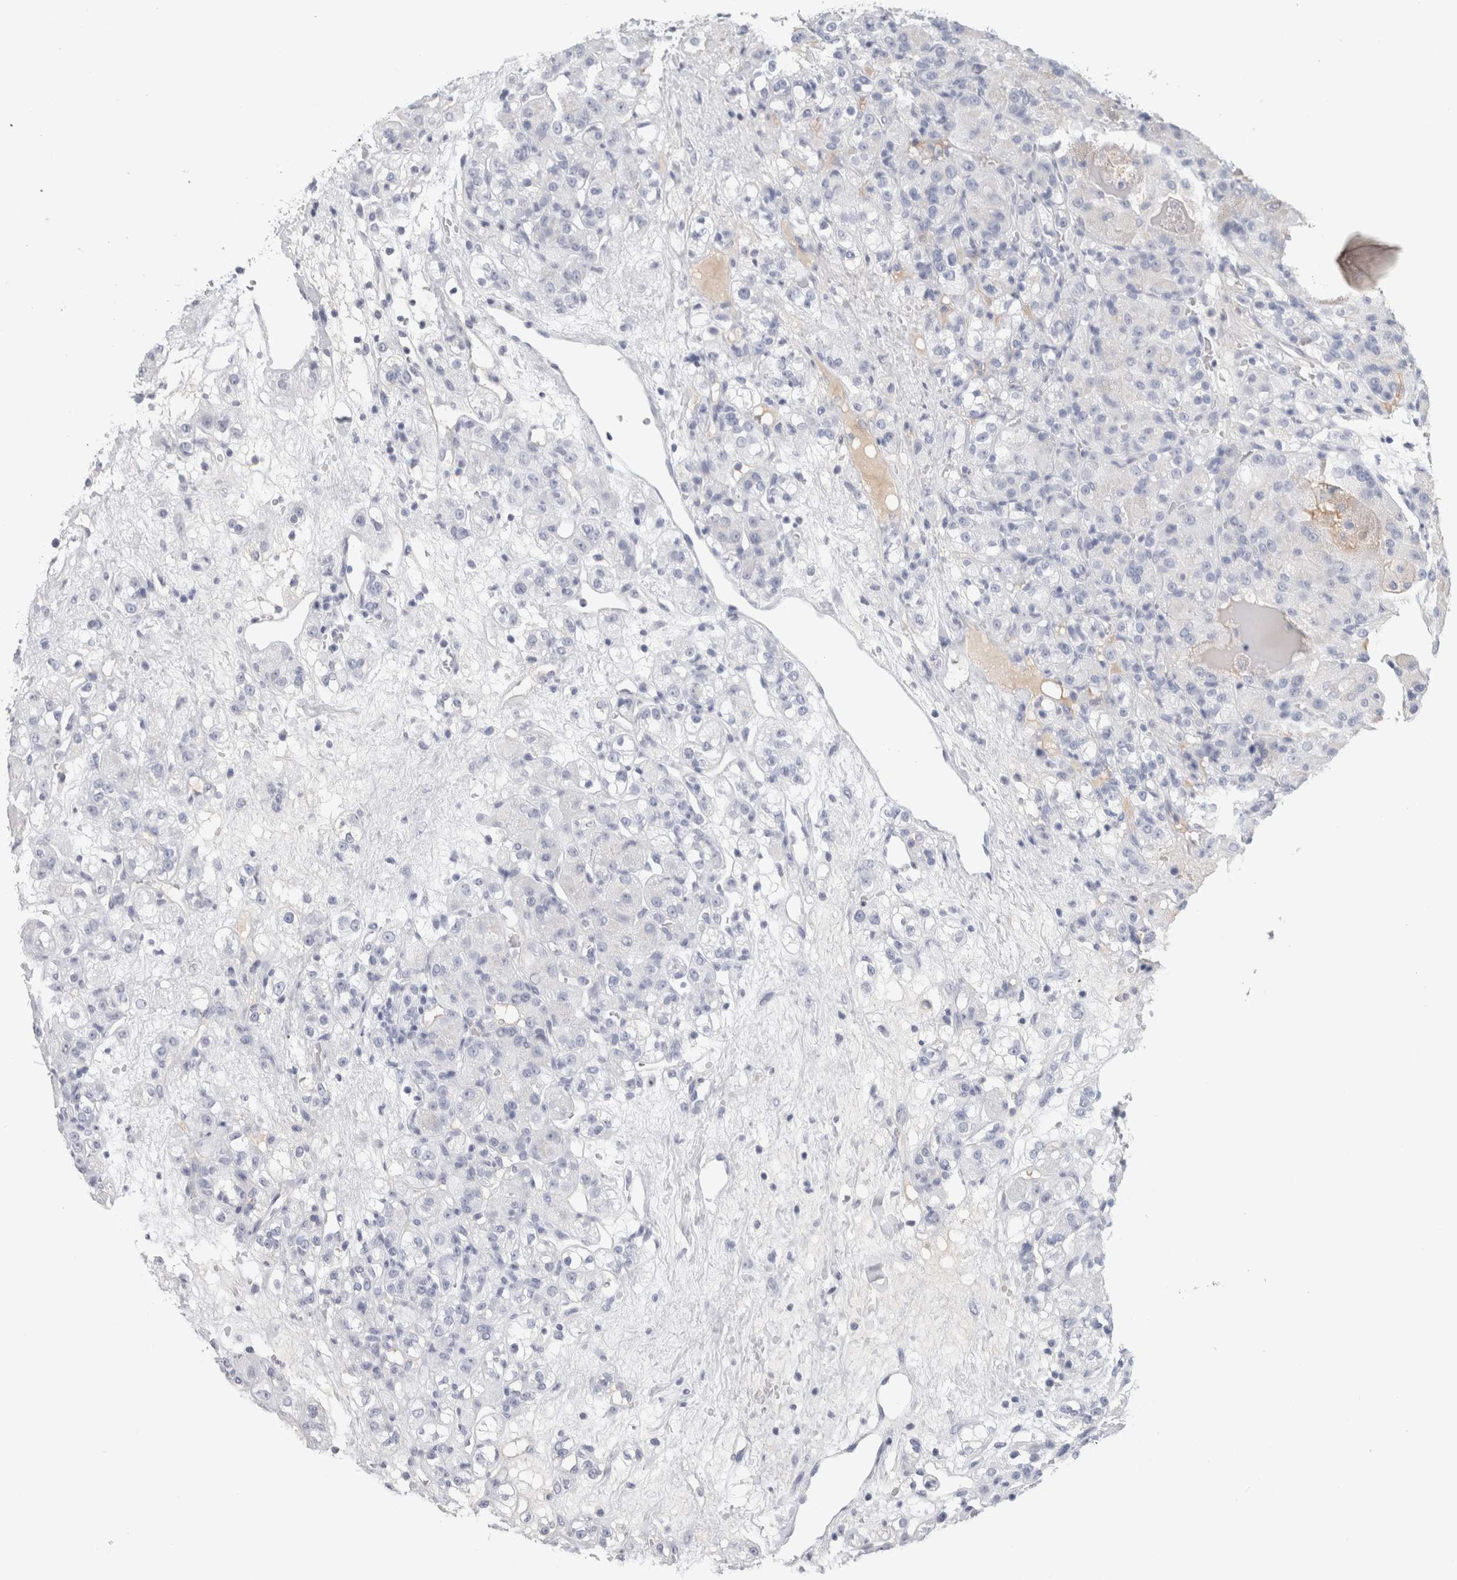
{"staining": {"intensity": "negative", "quantity": "none", "location": "none"}, "tissue": "renal cancer", "cell_type": "Tumor cells", "image_type": "cancer", "snomed": [{"axis": "morphology", "description": "Normal tissue, NOS"}, {"axis": "morphology", "description": "Adenocarcinoma, NOS"}, {"axis": "topography", "description": "Kidney"}], "caption": "Tumor cells show no significant protein staining in adenocarcinoma (renal). The staining was performed using DAB (3,3'-diaminobenzidine) to visualize the protein expression in brown, while the nuclei were stained in blue with hematoxylin (Magnification: 20x).", "gene": "TSPAN8", "patient": {"sex": "male", "age": 61}}